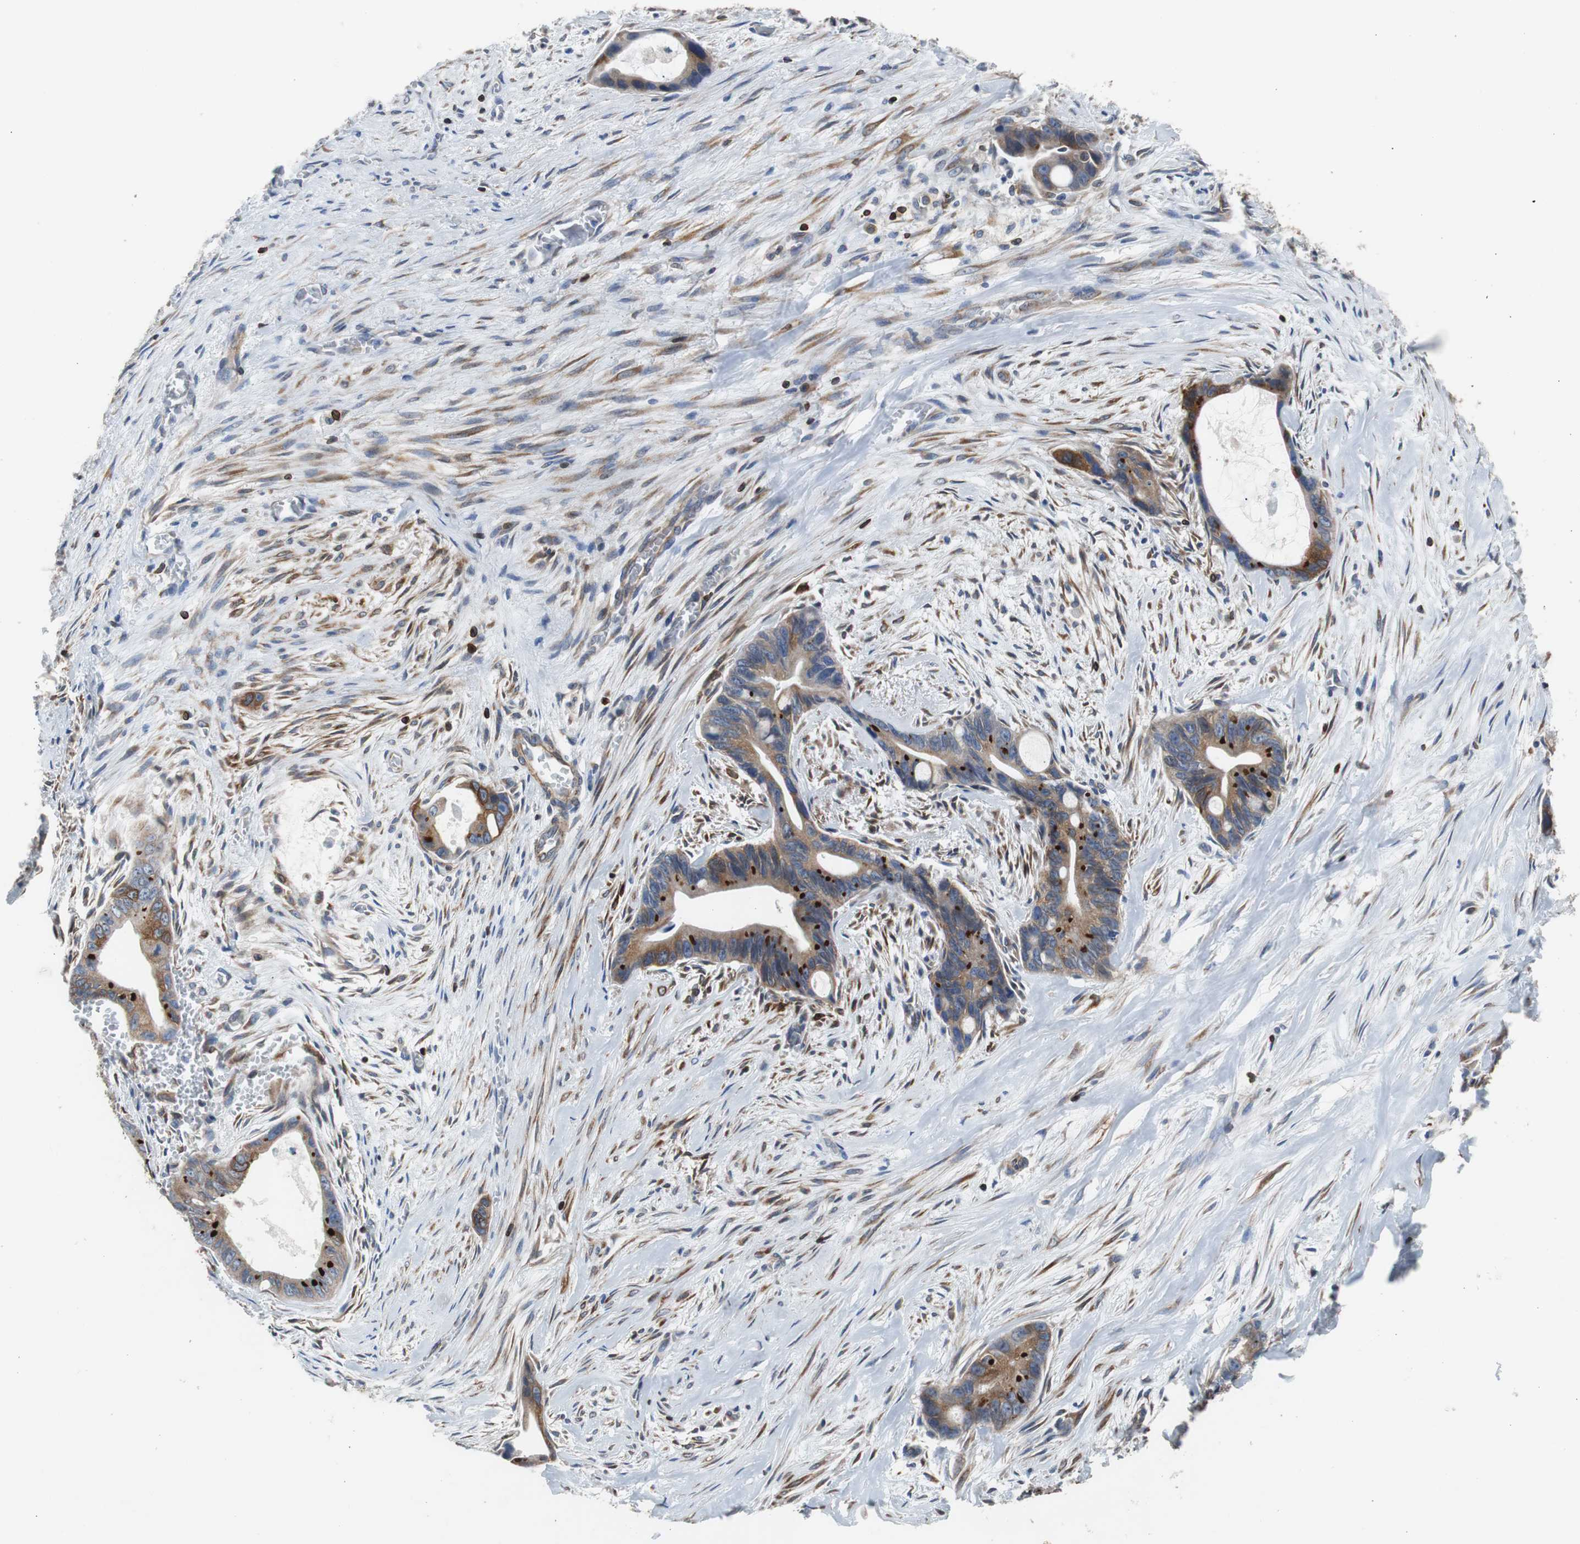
{"staining": {"intensity": "strong", "quantity": ">75%", "location": "cytoplasmic/membranous"}, "tissue": "liver cancer", "cell_type": "Tumor cells", "image_type": "cancer", "snomed": [{"axis": "morphology", "description": "Cholangiocarcinoma"}, {"axis": "topography", "description": "Liver"}], "caption": "Immunohistochemistry of human liver cholangiocarcinoma demonstrates high levels of strong cytoplasmic/membranous staining in approximately >75% of tumor cells. (DAB IHC, brown staining for protein, blue staining for nuclei).", "gene": "PBXIP1", "patient": {"sex": "female", "age": 55}}